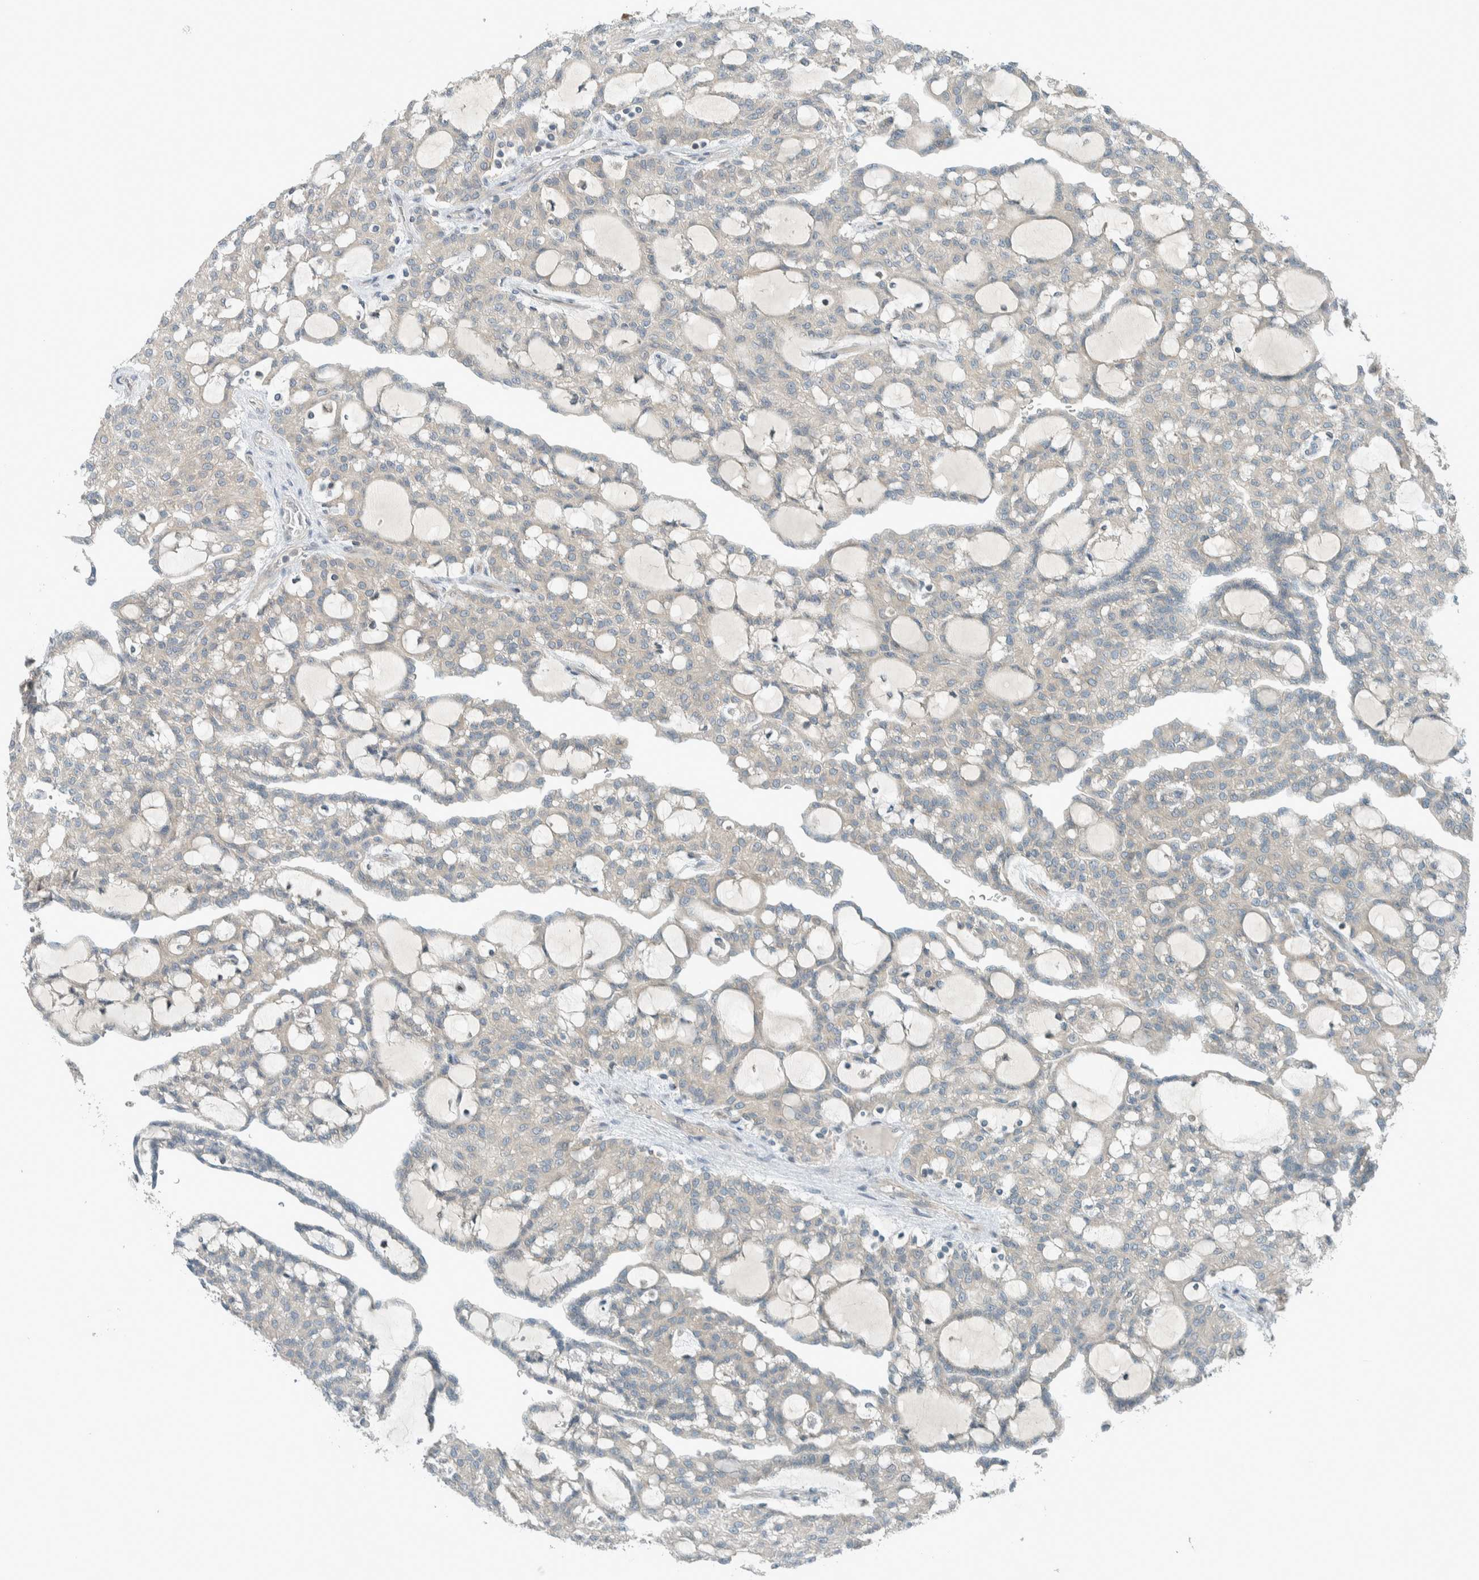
{"staining": {"intensity": "negative", "quantity": "none", "location": "none"}, "tissue": "renal cancer", "cell_type": "Tumor cells", "image_type": "cancer", "snomed": [{"axis": "morphology", "description": "Adenocarcinoma, NOS"}, {"axis": "topography", "description": "Kidney"}], "caption": "Tumor cells show no significant protein positivity in renal cancer (adenocarcinoma).", "gene": "SEL1L", "patient": {"sex": "male", "age": 63}}